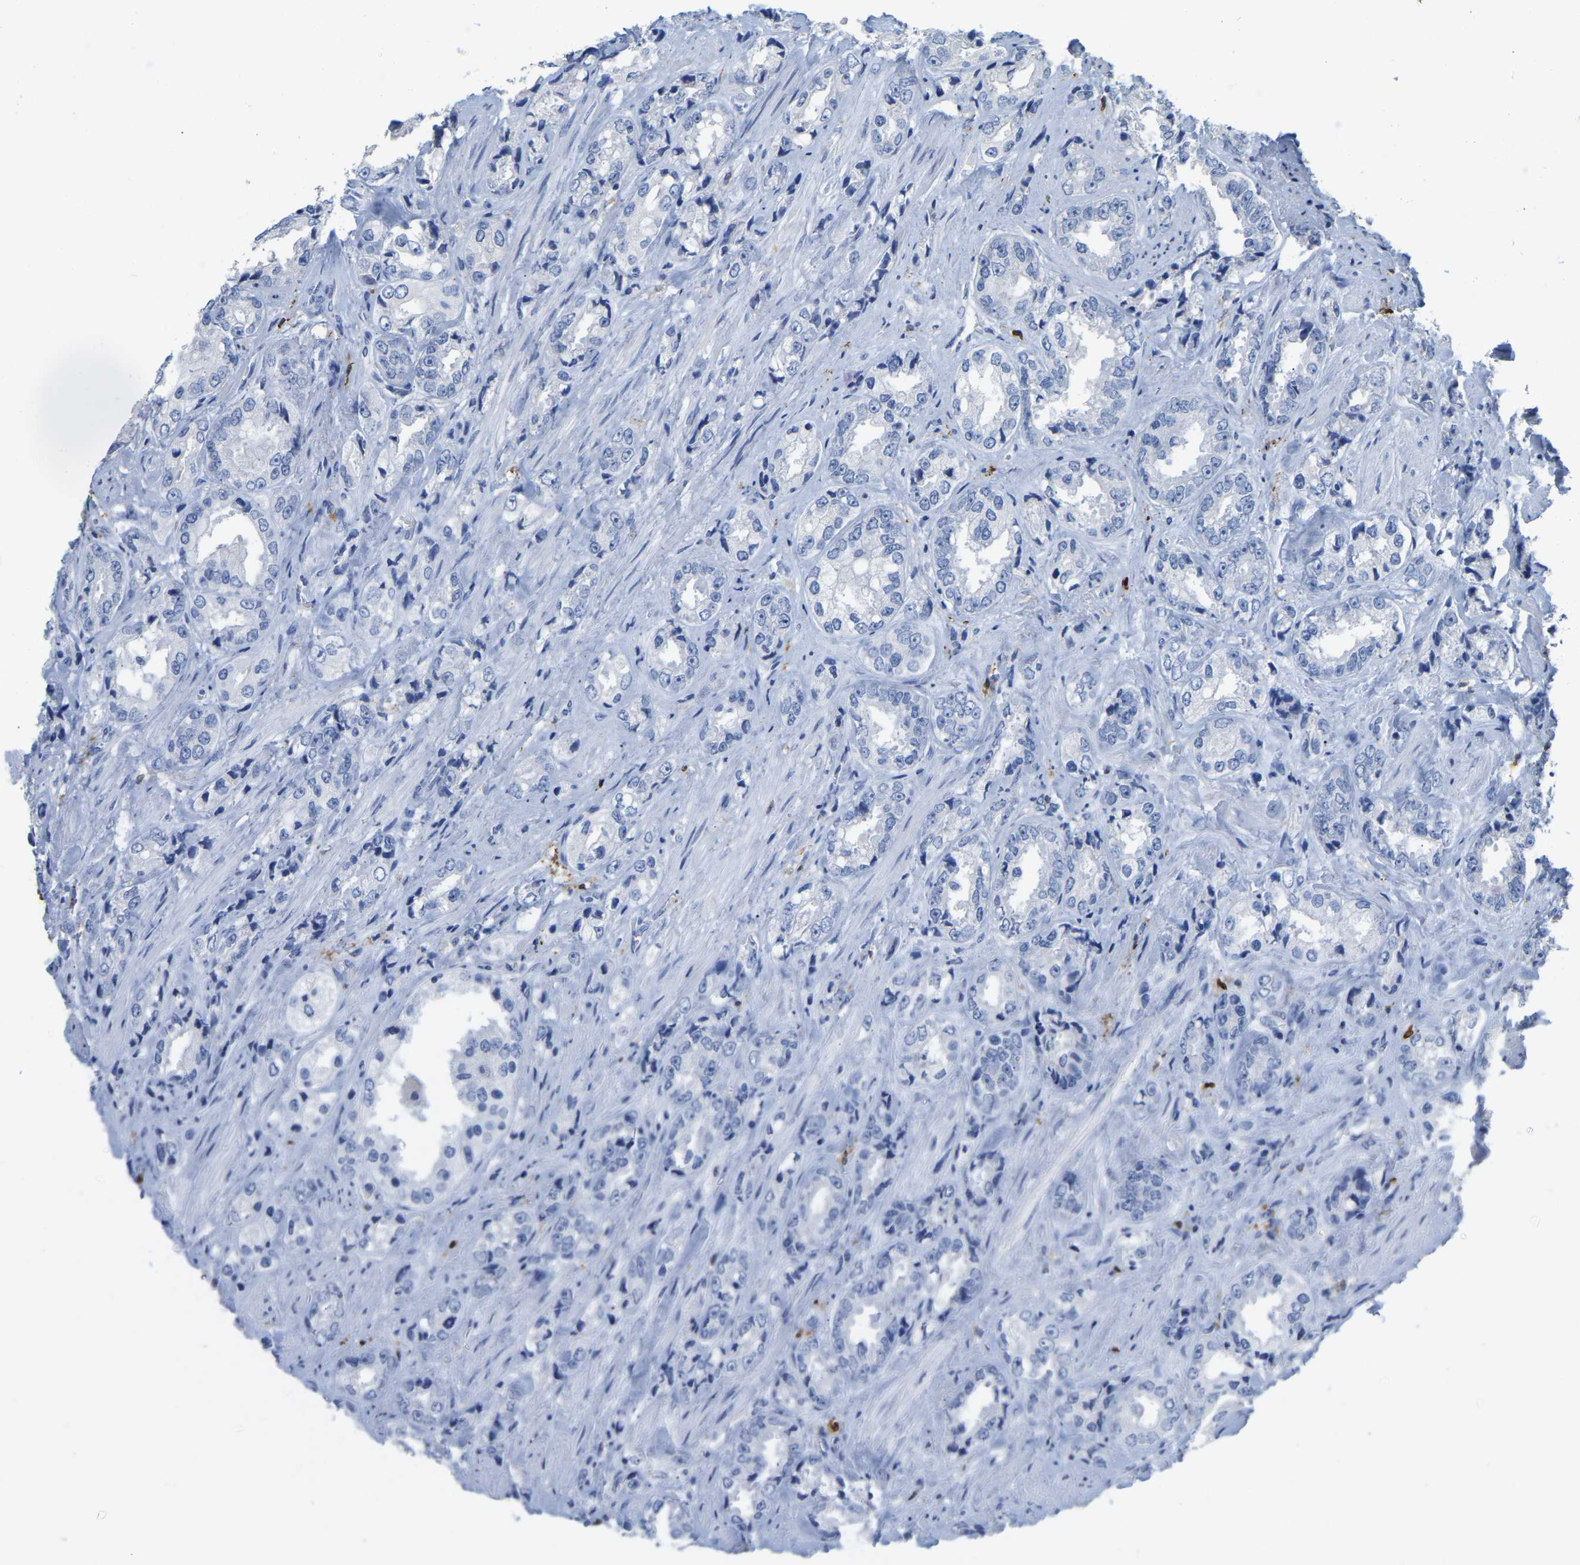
{"staining": {"intensity": "negative", "quantity": "none", "location": "none"}, "tissue": "prostate cancer", "cell_type": "Tumor cells", "image_type": "cancer", "snomed": [{"axis": "morphology", "description": "Adenocarcinoma, High grade"}, {"axis": "topography", "description": "Prostate"}], "caption": "The histopathology image reveals no staining of tumor cells in prostate adenocarcinoma (high-grade).", "gene": "ULBP2", "patient": {"sex": "male", "age": 61}}